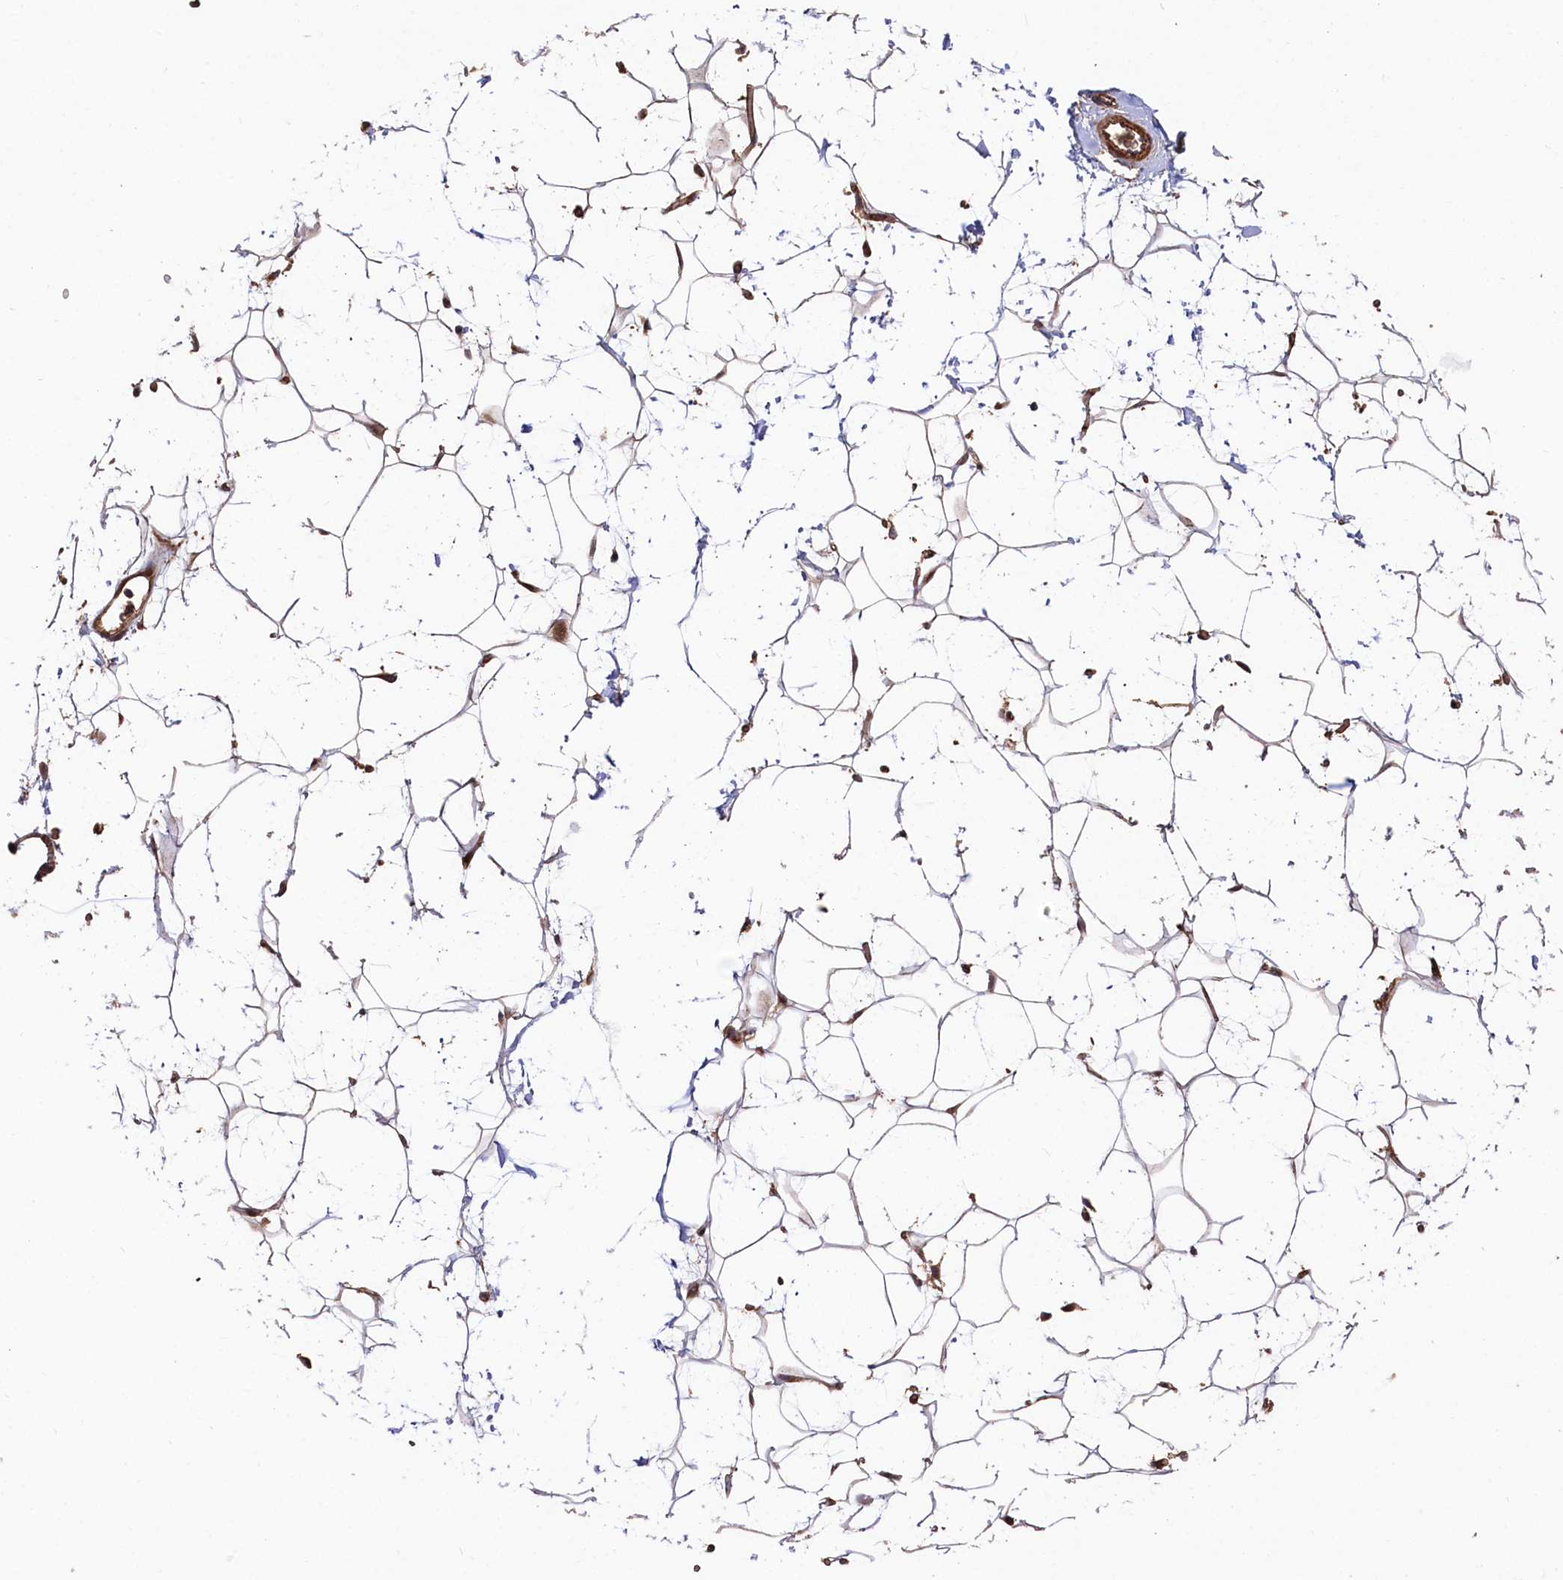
{"staining": {"intensity": "strong", "quantity": ">75%", "location": "cytoplasmic/membranous"}, "tissue": "adipose tissue", "cell_type": "Adipocytes", "image_type": "normal", "snomed": [{"axis": "morphology", "description": "Normal tissue, NOS"}, {"axis": "topography", "description": "Breast"}], "caption": "Protein positivity by IHC demonstrates strong cytoplasmic/membranous expression in approximately >75% of adipocytes in benign adipose tissue.", "gene": "TNKS1BP1", "patient": {"sex": "female", "age": 26}}